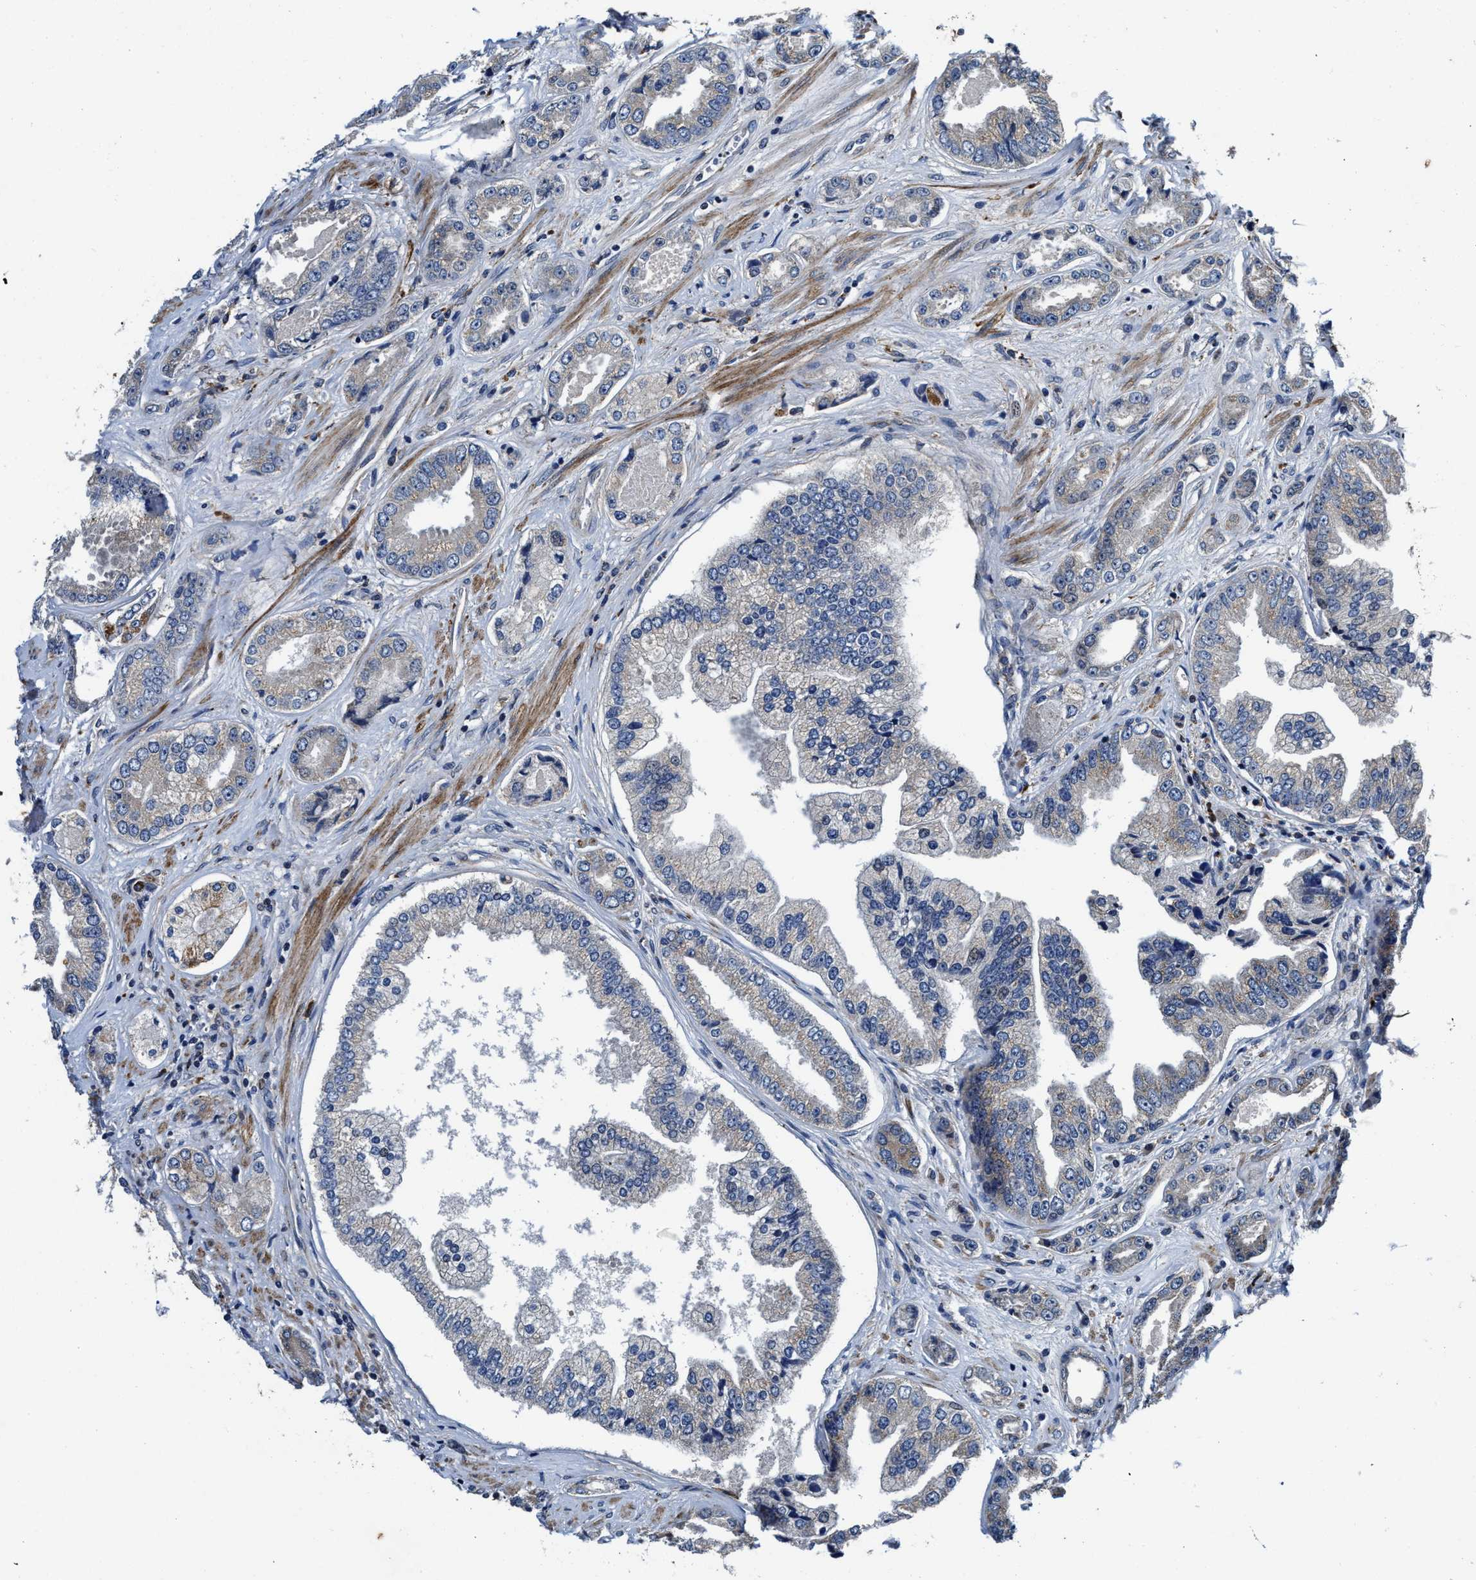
{"staining": {"intensity": "moderate", "quantity": "<25%", "location": "cytoplasmic/membranous"}, "tissue": "prostate cancer", "cell_type": "Tumor cells", "image_type": "cancer", "snomed": [{"axis": "morphology", "description": "Adenocarcinoma, High grade"}, {"axis": "topography", "description": "Prostate"}], "caption": "Immunohistochemistry (DAB (3,3'-diaminobenzidine)) staining of adenocarcinoma (high-grade) (prostate) demonstrates moderate cytoplasmic/membranous protein positivity in approximately <25% of tumor cells. (DAB IHC, brown staining for protein, blue staining for nuclei).", "gene": "C2orf66", "patient": {"sex": "male", "age": 61}}